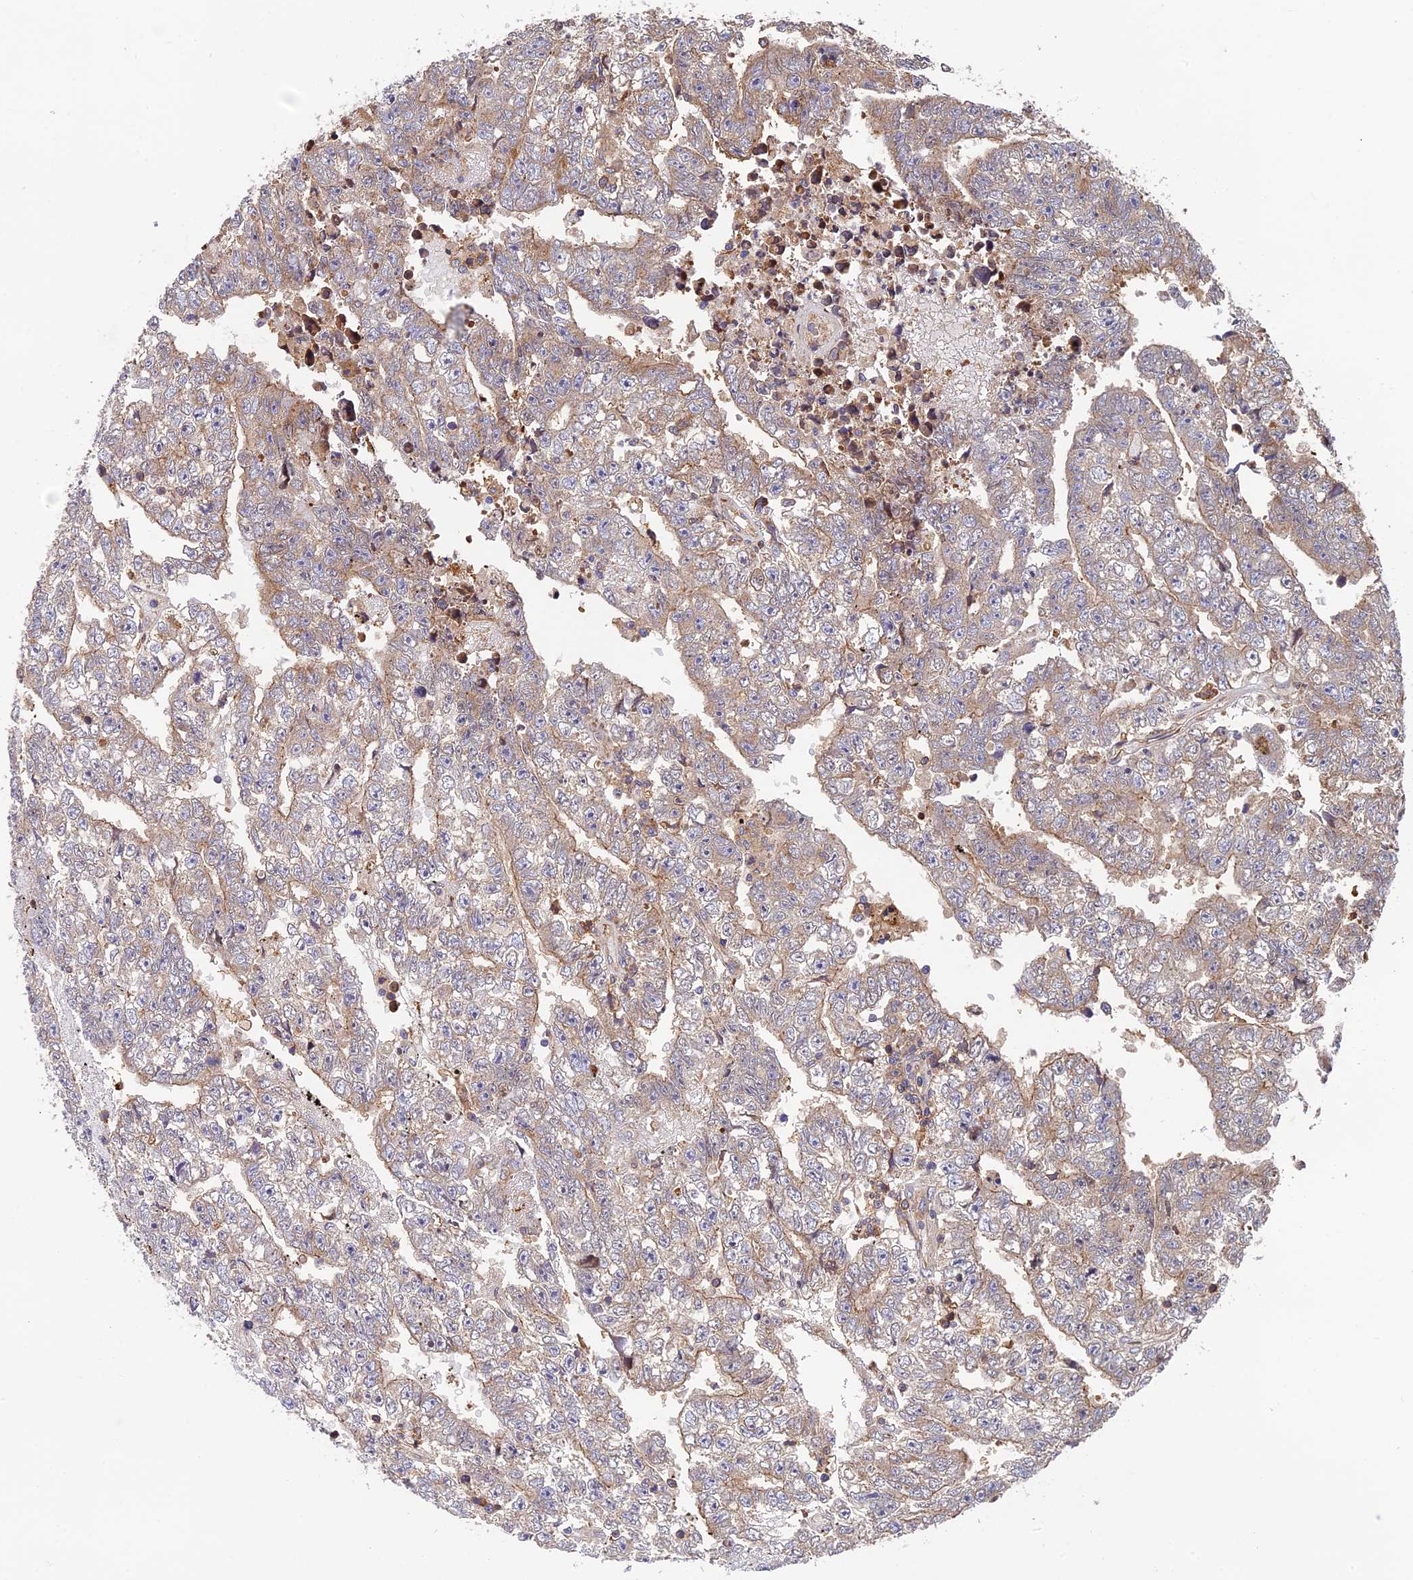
{"staining": {"intensity": "weak", "quantity": "25%-75%", "location": "cytoplasmic/membranous"}, "tissue": "testis cancer", "cell_type": "Tumor cells", "image_type": "cancer", "snomed": [{"axis": "morphology", "description": "Carcinoma, Embryonal, NOS"}, {"axis": "topography", "description": "Testis"}], "caption": "Embryonal carcinoma (testis) stained with DAB (3,3'-diaminobenzidine) immunohistochemistry reveals low levels of weak cytoplasmic/membranous expression in approximately 25%-75% of tumor cells.", "gene": "IPO5", "patient": {"sex": "male", "age": 25}}